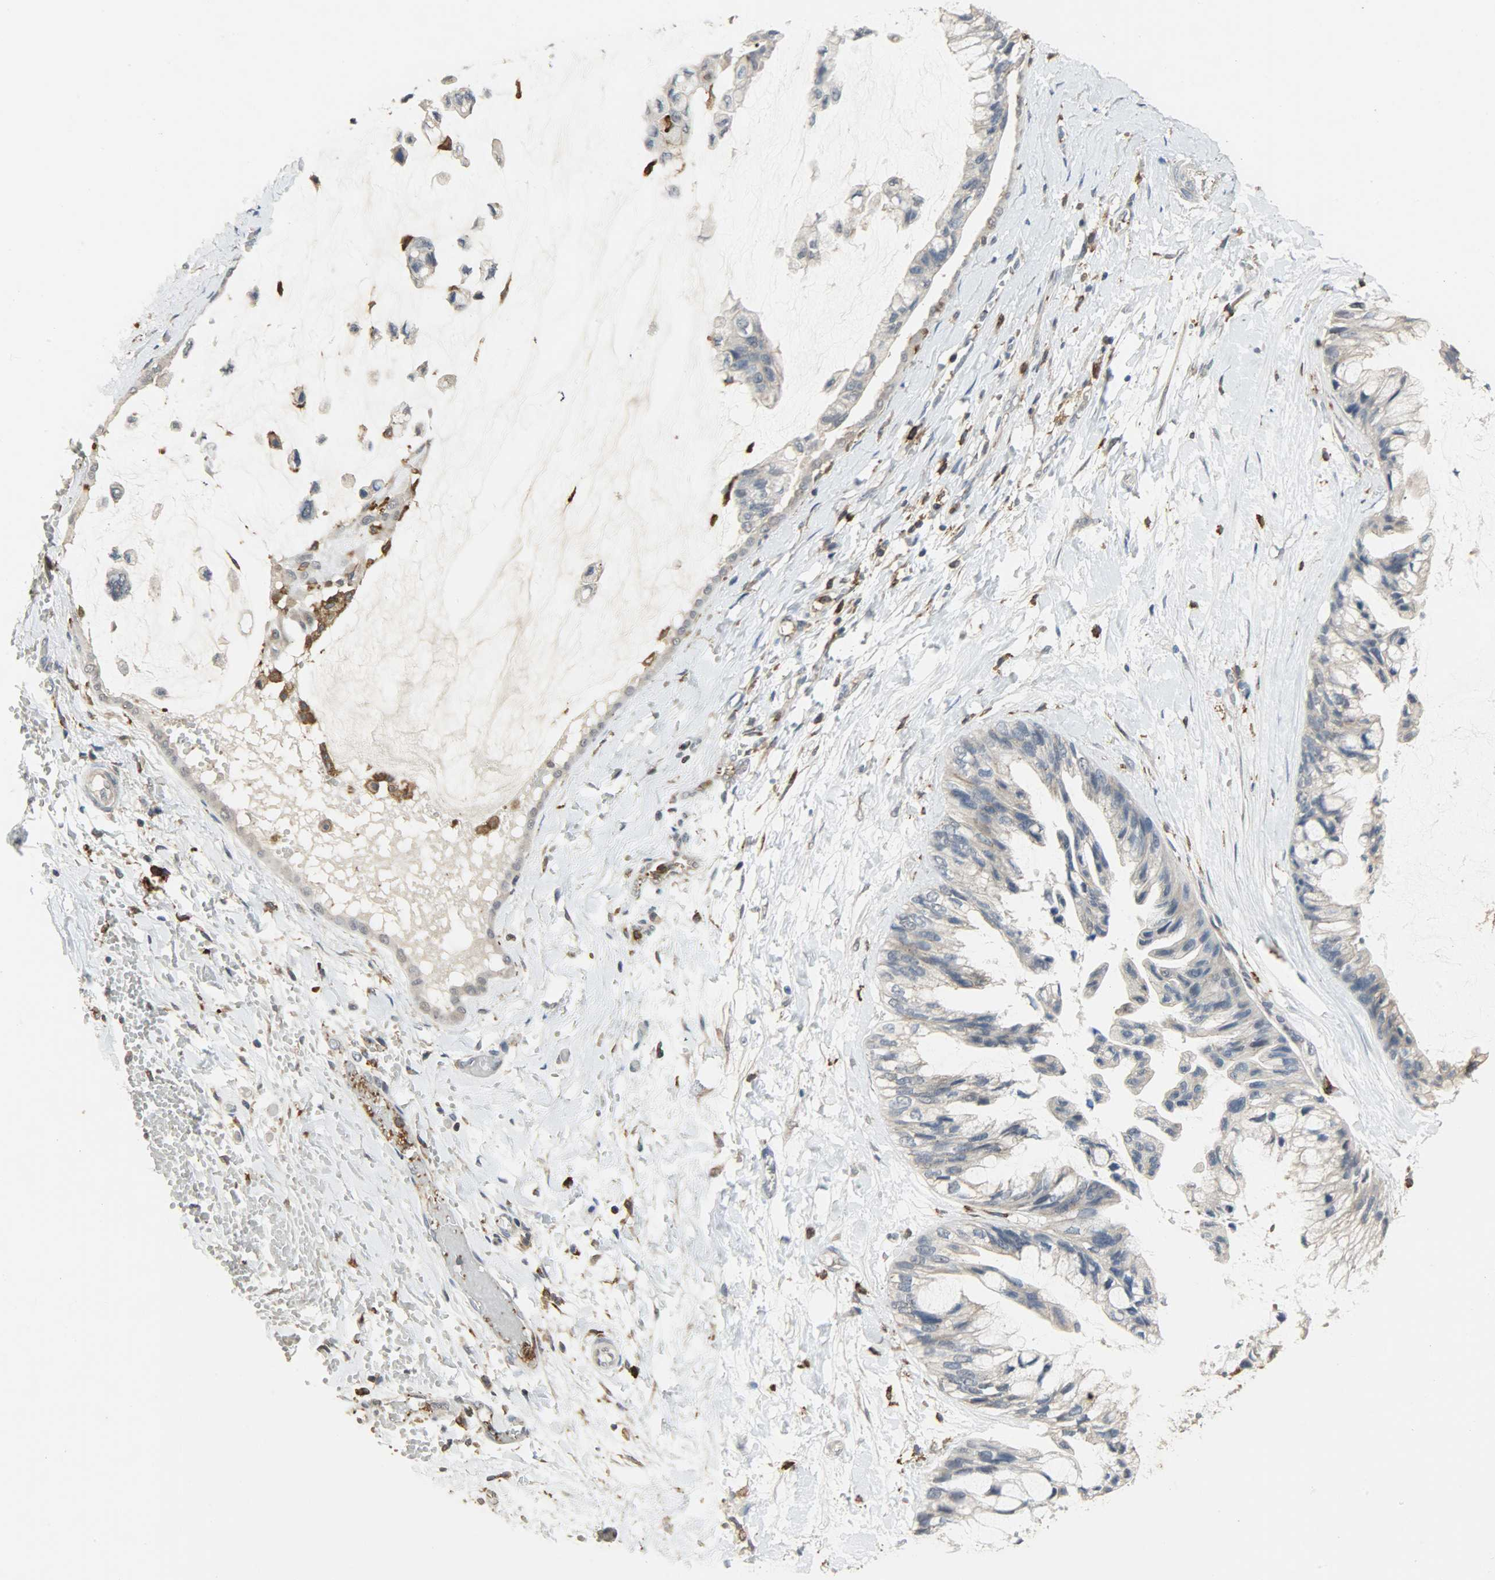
{"staining": {"intensity": "weak", "quantity": "<25%", "location": "cytoplasmic/membranous"}, "tissue": "ovarian cancer", "cell_type": "Tumor cells", "image_type": "cancer", "snomed": [{"axis": "morphology", "description": "Cystadenocarcinoma, mucinous, NOS"}, {"axis": "topography", "description": "Ovary"}], "caption": "This is an immunohistochemistry image of ovarian cancer (mucinous cystadenocarcinoma). There is no staining in tumor cells.", "gene": "SKAP2", "patient": {"sex": "female", "age": 39}}